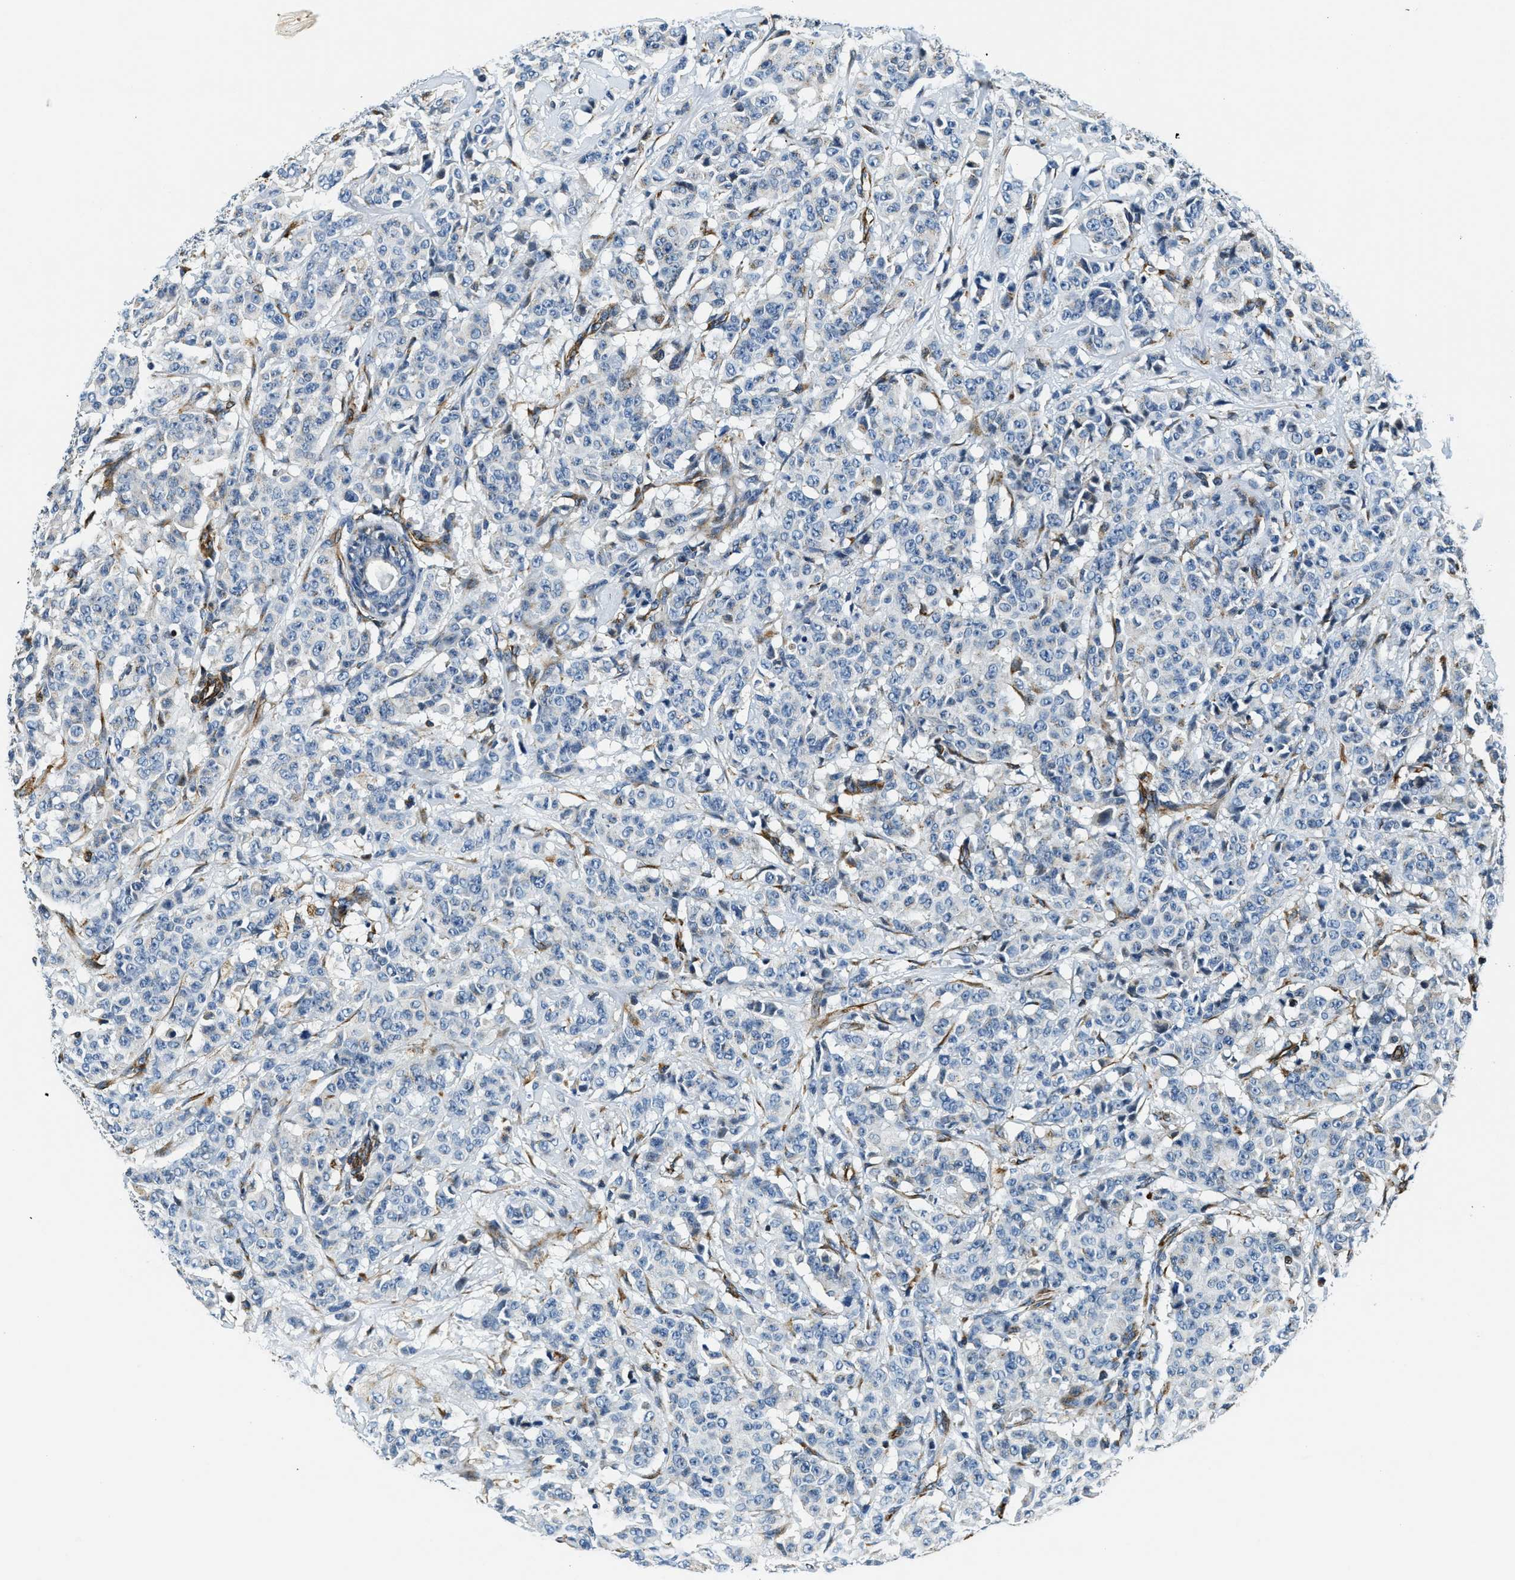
{"staining": {"intensity": "negative", "quantity": "none", "location": "none"}, "tissue": "breast cancer", "cell_type": "Tumor cells", "image_type": "cancer", "snomed": [{"axis": "morphology", "description": "Normal tissue, NOS"}, {"axis": "morphology", "description": "Duct carcinoma"}, {"axis": "topography", "description": "Breast"}], "caption": "Tumor cells are negative for protein expression in human intraductal carcinoma (breast). (Brightfield microscopy of DAB immunohistochemistry at high magnification).", "gene": "GNS", "patient": {"sex": "female", "age": 40}}